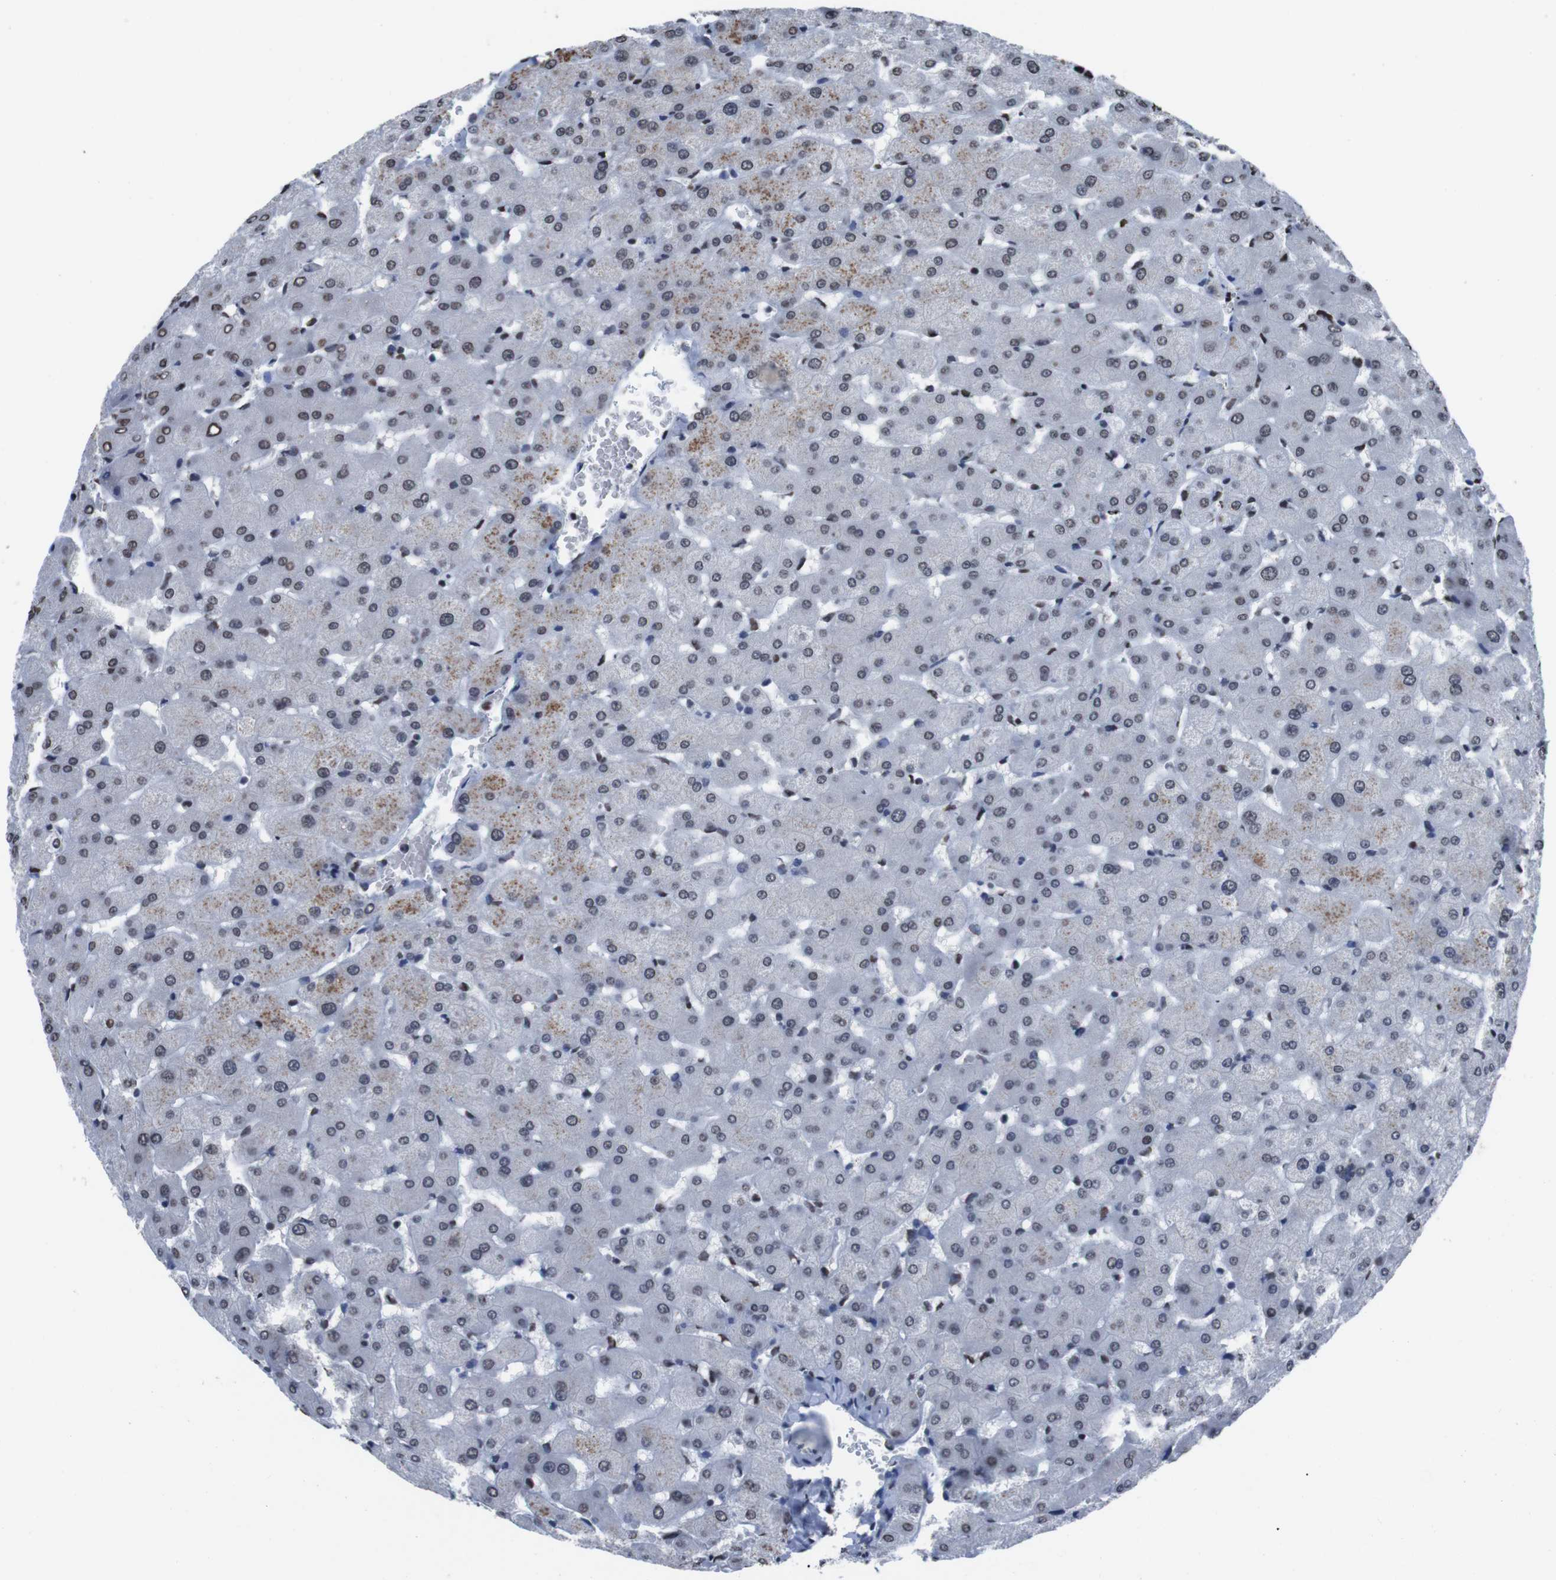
{"staining": {"intensity": "negative", "quantity": "none", "location": "none"}, "tissue": "liver", "cell_type": "Cholangiocytes", "image_type": "normal", "snomed": [{"axis": "morphology", "description": "Normal tissue, NOS"}, {"axis": "topography", "description": "Liver"}], "caption": "The histopathology image displays no significant positivity in cholangiocytes of liver. (DAB (3,3'-diaminobenzidine) immunohistochemistry visualized using brightfield microscopy, high magnification).", "gene": "PIP4P2", "patient": {"sex": "female", "age": 63}}